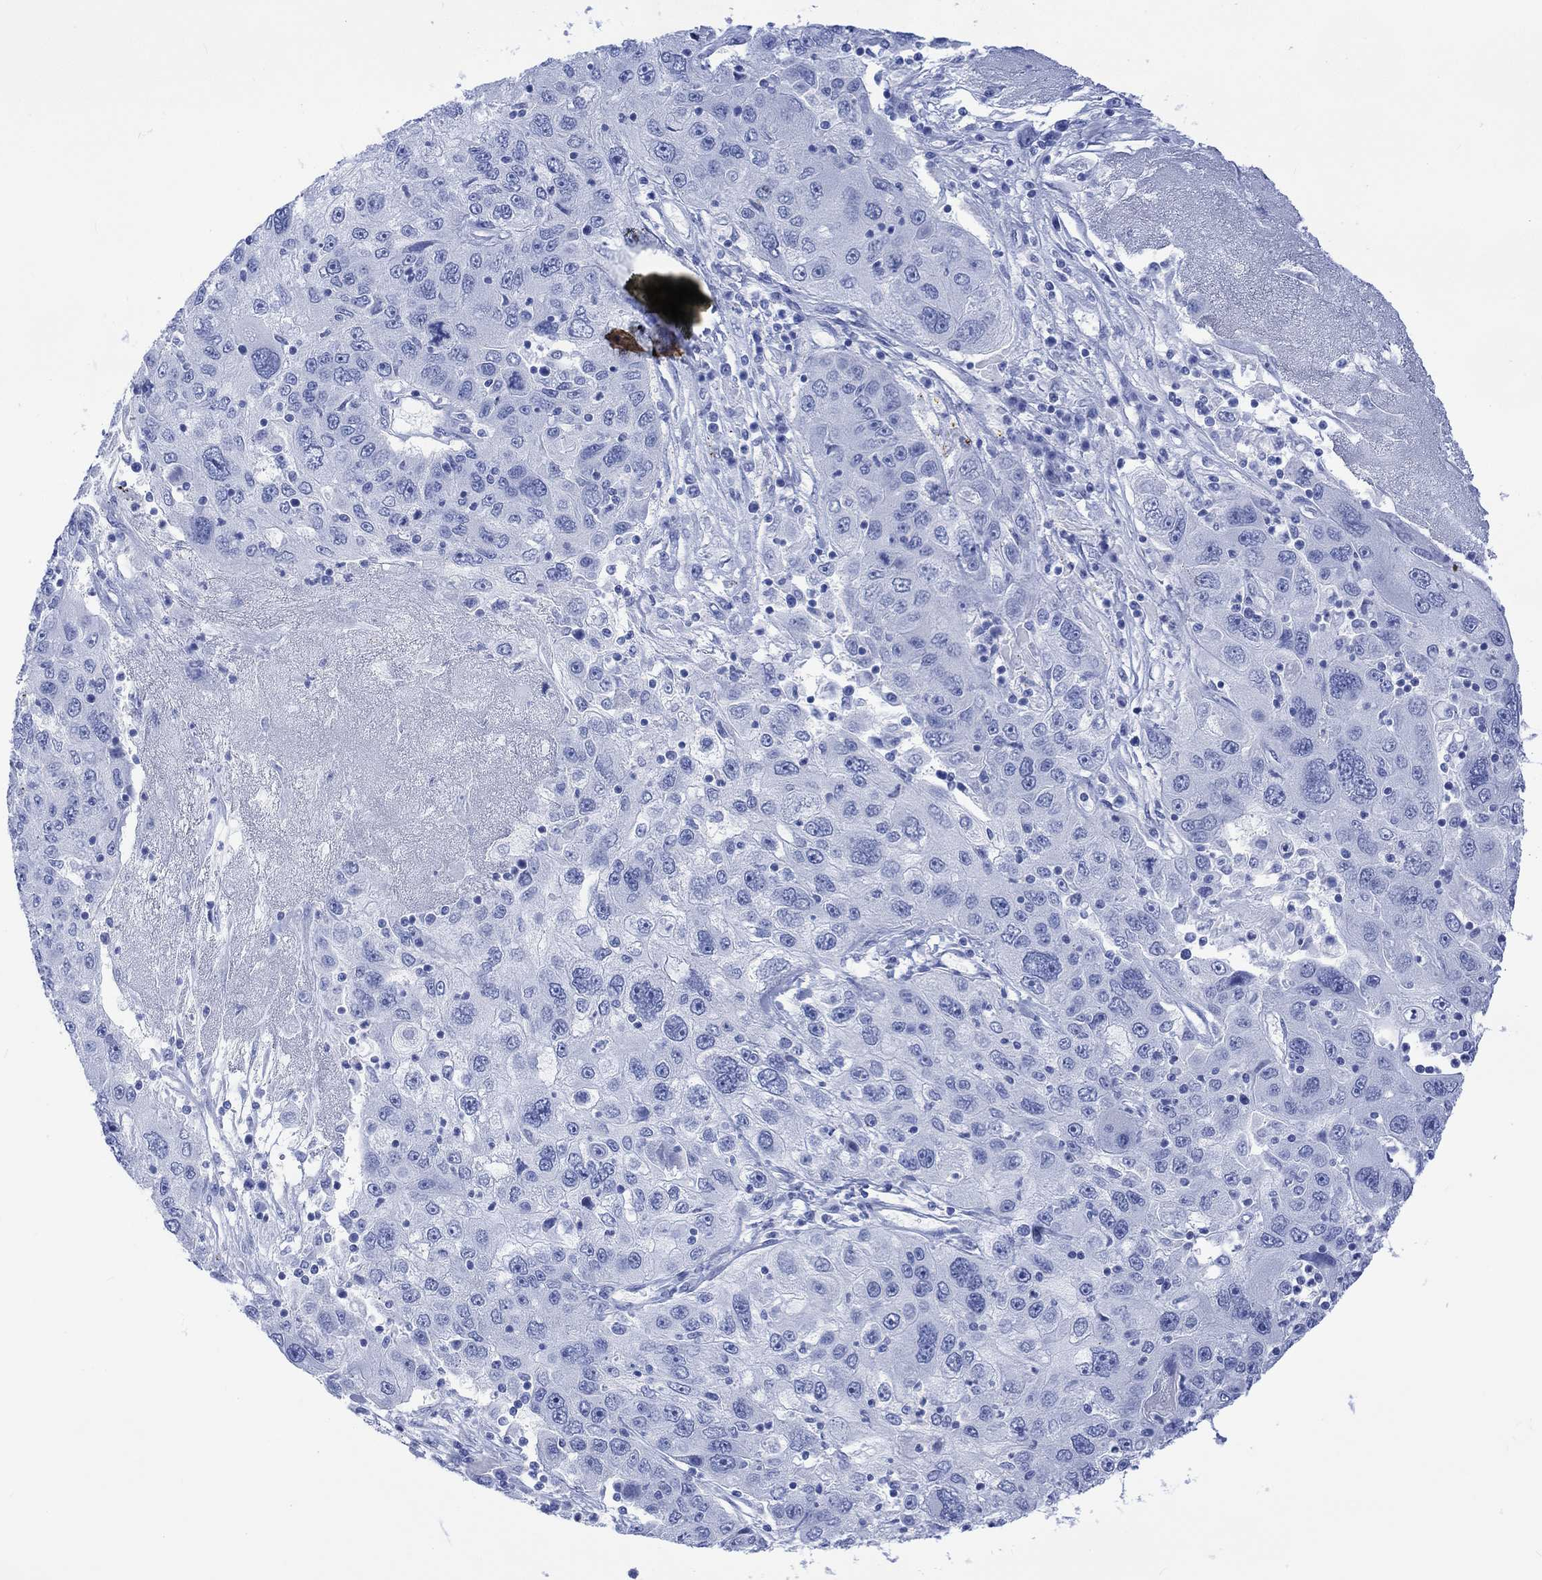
{"staining": {"intensity": "negative", "quantity": "none", "location": "none"}, "tissue": "stomach cancer", "cell_type": "Tumor cells", "image_type": "cancer", "snomed": [{"axis": "morphology", "description": "Adenocarcinoma, NOS"}, {"axis": "topography", "description": "Stomach"}], "caption": "Tumor cells show no significant protein expression in adenocarcinoma (stomach).", "gene": "CELF4", "patient": {"sex": "male", "age": 56}}